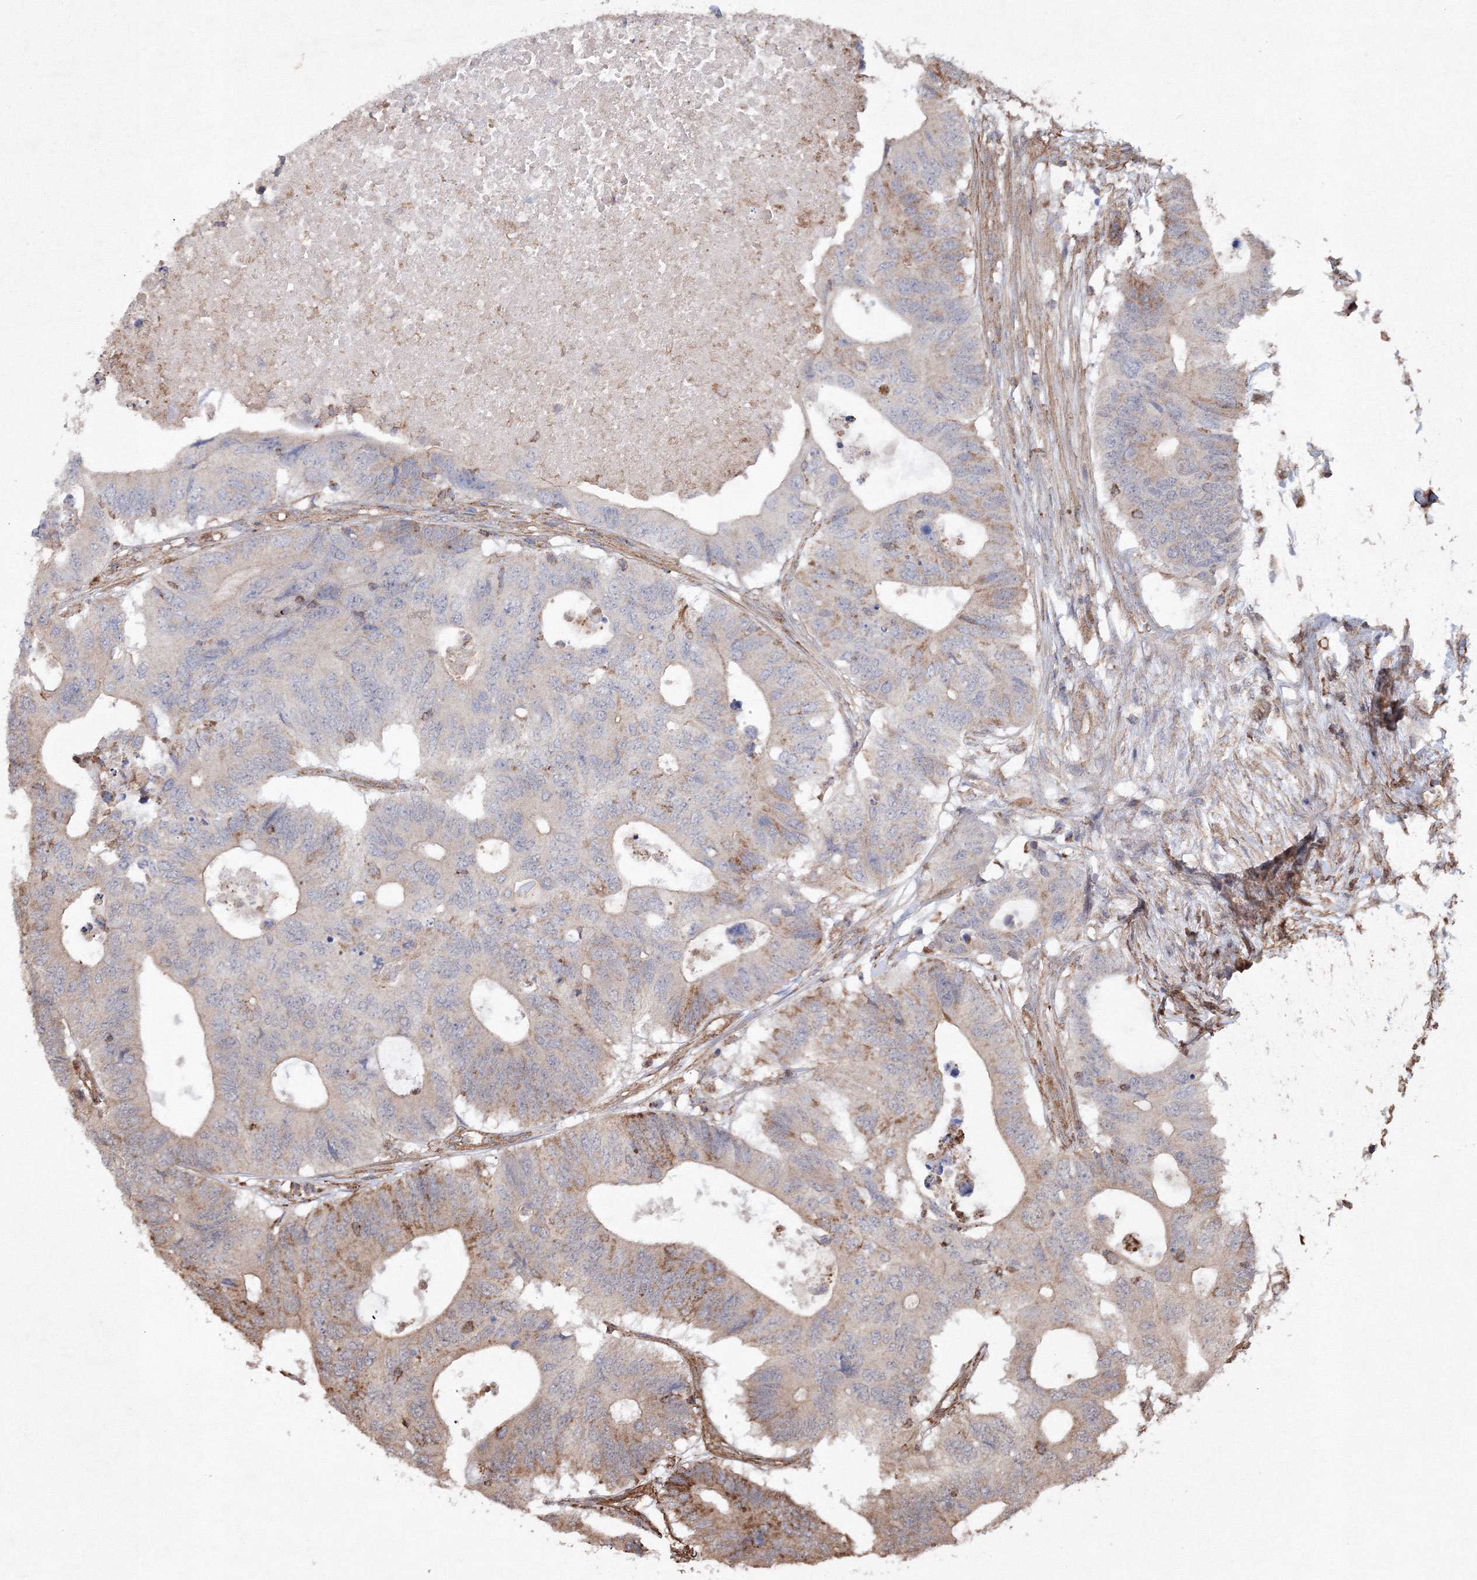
{"staining": {"intensity": "moderate", "quantity": "25%-75%", "location": "cytoplasmic/membranous"}, "tissue": "colorectal cancer", "cell_type": "Tumor cells", "image_type": "cancer", "snomed": [{"axis": "morphology", "description": "Adenocarcinoma, NOS"}, {"axis": "topography", "description": "Colon"}], "caption": "High-magnification brightfield microscopy of colorectal cancer stained with DAB (brown) and counterstained with hematoxylin (blue). tumor cells exhibit moderate cytoplasmic/membranous staining is seen in approximately25%-75% of cells.", "gene": "TMEM139", "patient": {"sex": "male", "age": 71}}